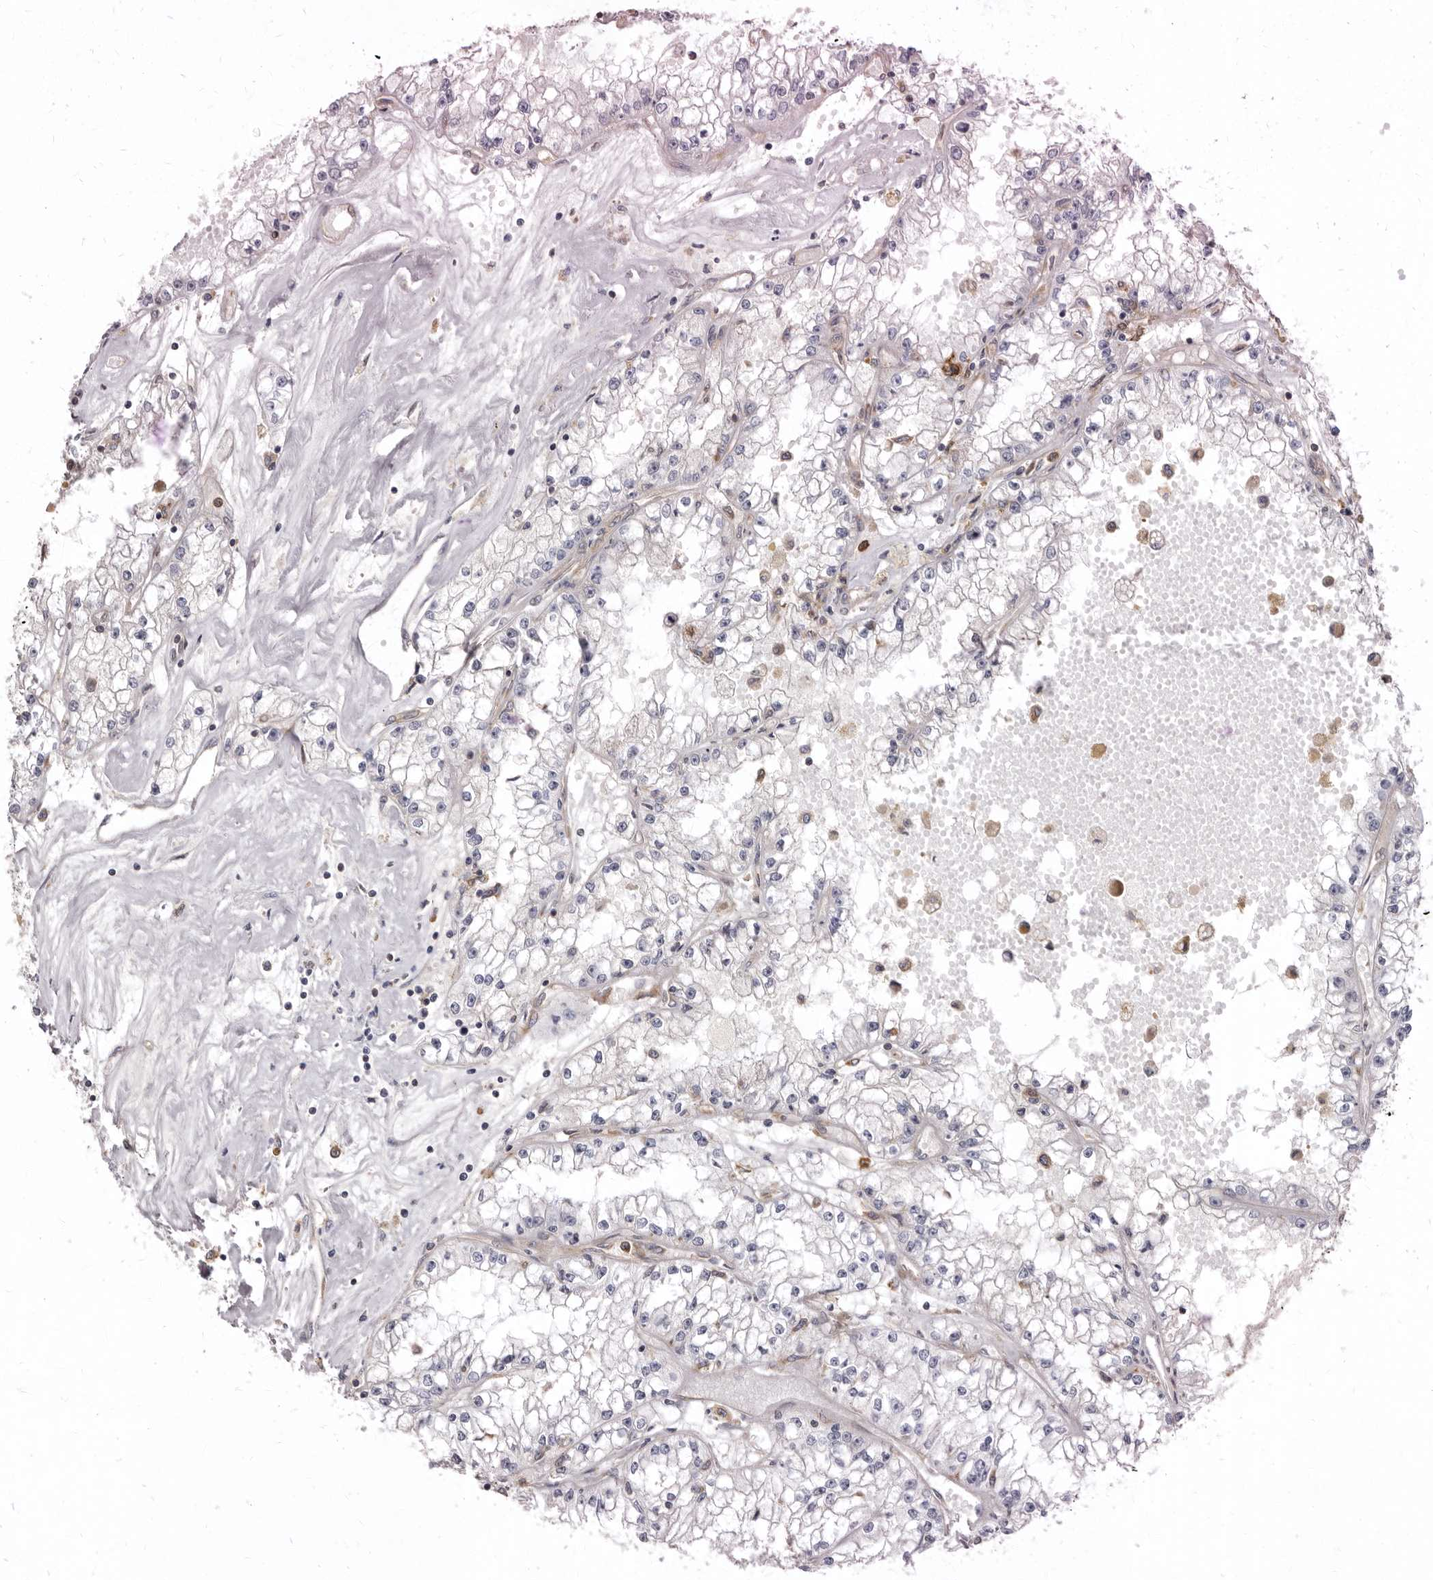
{"staining": {"intensity": "negative", "quantity": "none", "location": "none"}, "tissue": "renal cancer", "cell_type": "Tumor cells", "image_type": "cancer", "snomed": [{"axis": "morphology", "description": "Adenocarcinoma, NOS"}, {"axis": "topography", "description": "Kidney"}], "caption": "Renal cancer stained for a protein using immunohistochemistry demonstrates no staining tumor cells.", "gene": "CBL", "patient": {"sex": "male", "age": 56}}